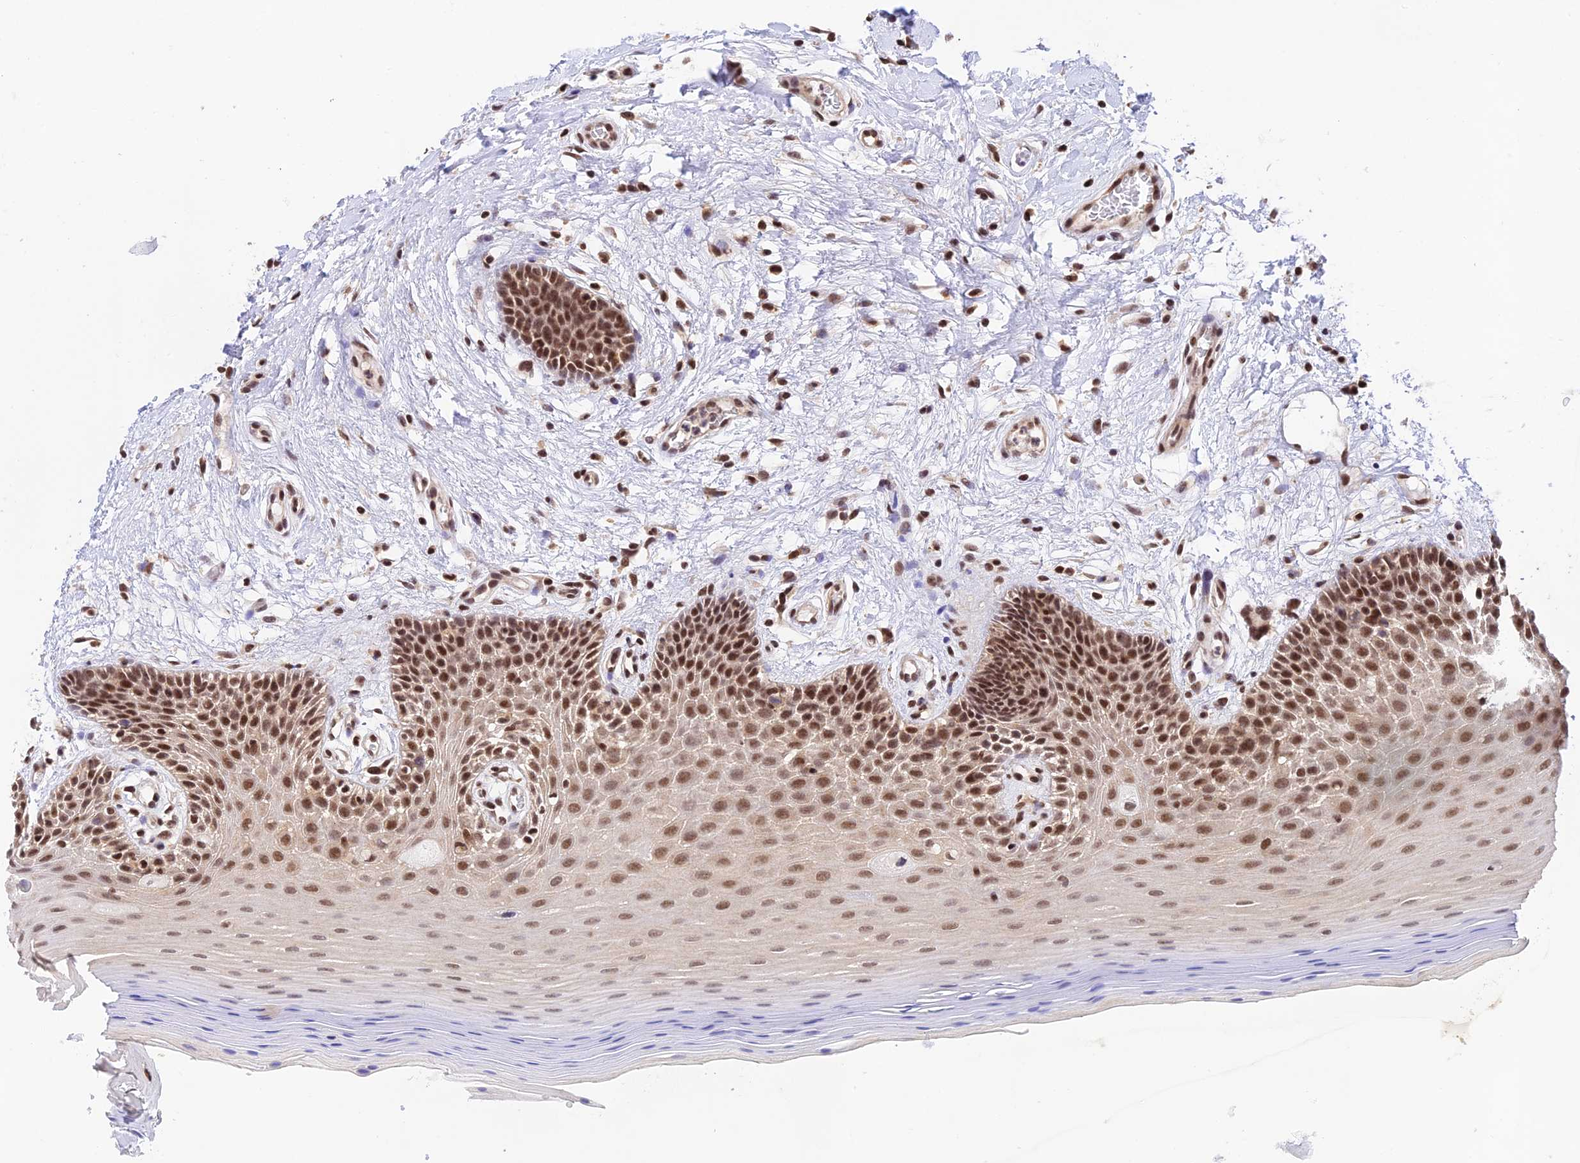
{"staining": {"intensity": "strong", "quantity": ">75%", "location": "nuclear"}, "tissue": "oral mucosa", "cell_type": "Squamous epithelial cells", "image_type": "normal", "snomed": [{"axis": "morphology", "description": "Normal tissue, NOS"}, {"axis": "topography", "description": "Oral tissue"}, {"axis": "topography", "description": "Tounge, NOS"}], "caption": "Protein staining of unremarkable oral mucosa exhibits strong nuclear positivity in about >75% of squamous epithelial cells.", "gene": "THAP11", "patient": {"sex": "male", "age": 47}}